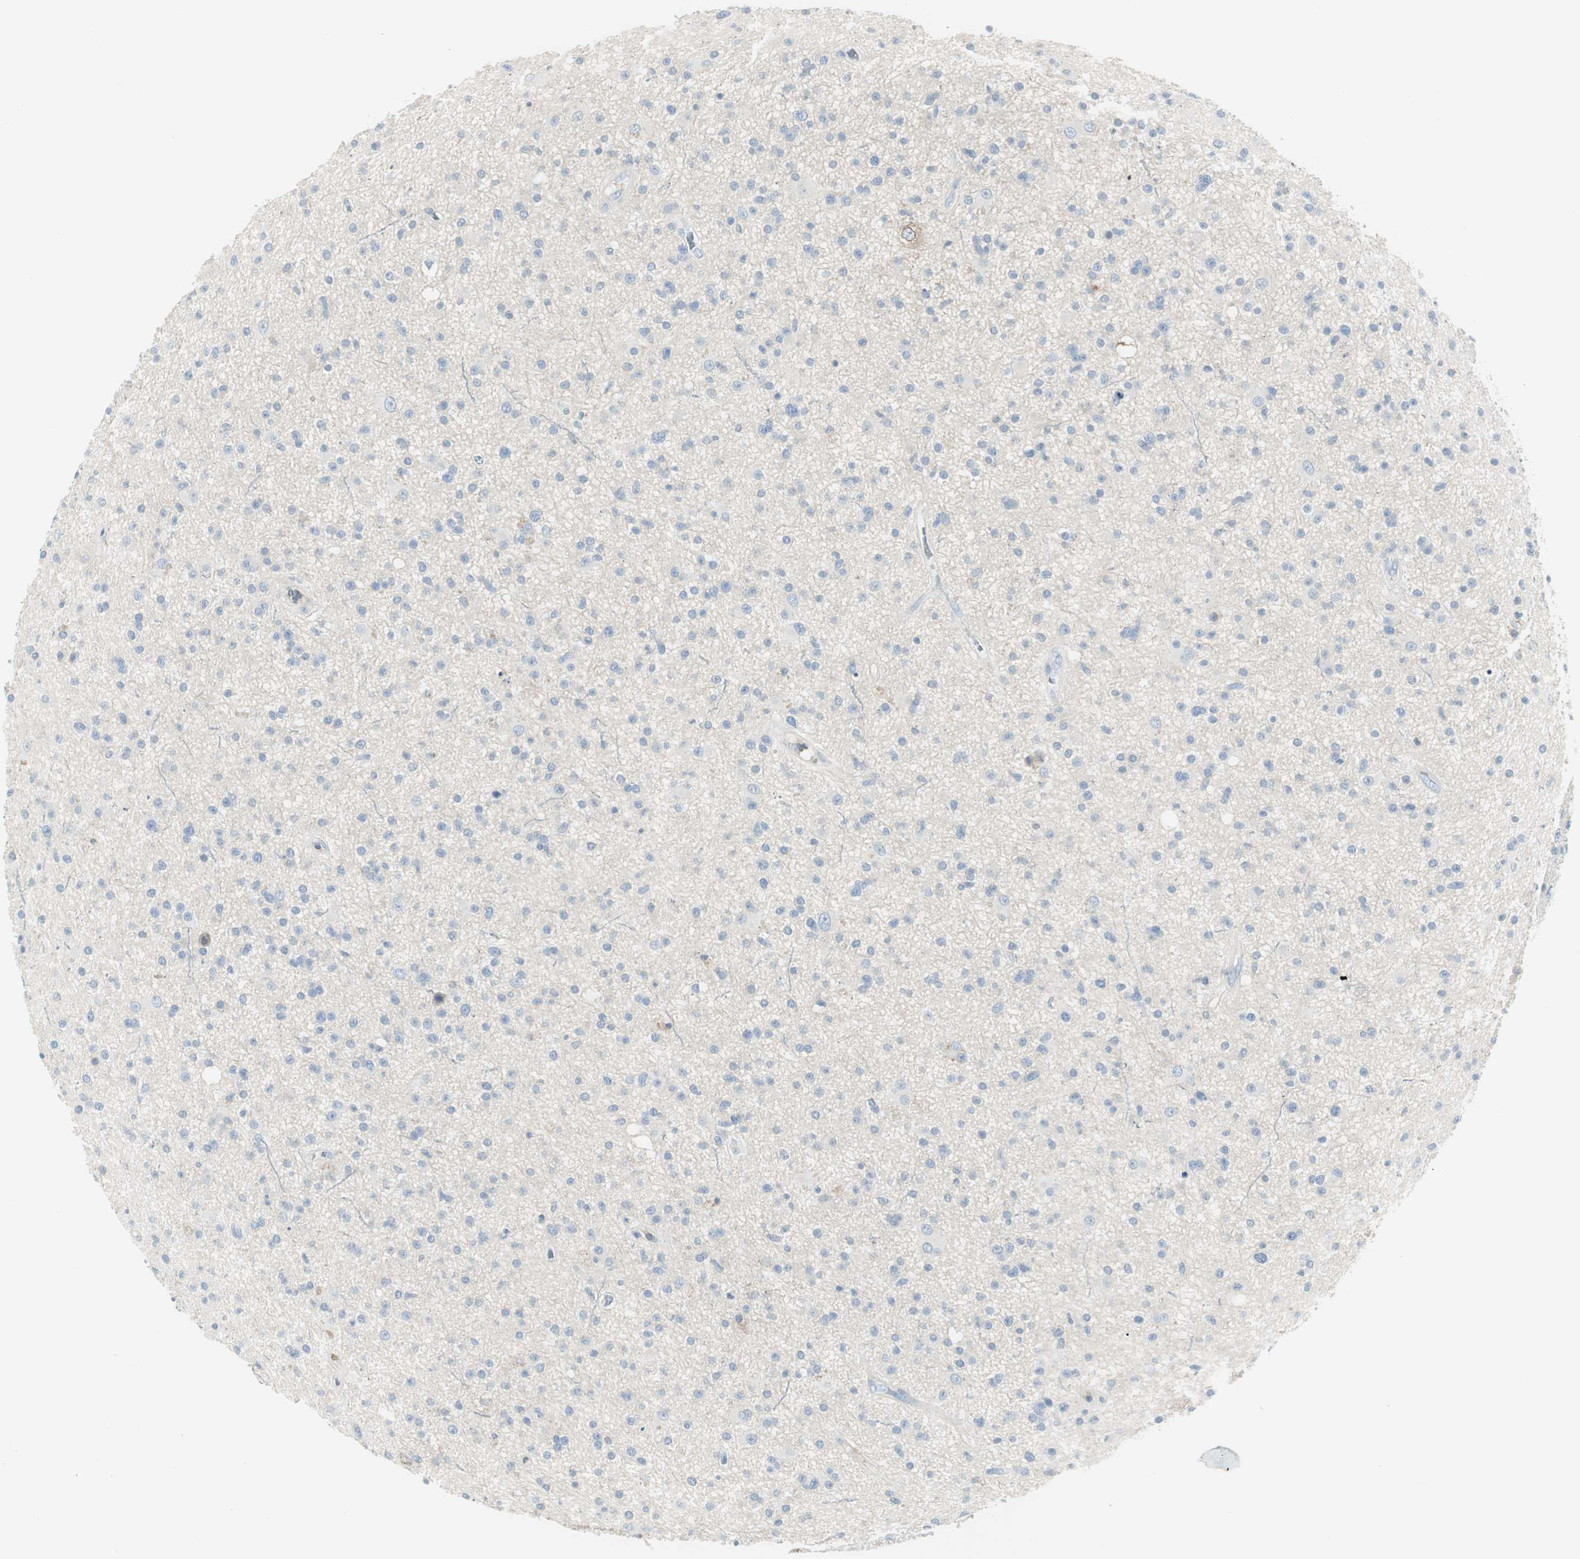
{"staining": {"intensity": "negative", "quantity": "none", "location": "none"}, "tissue": "glioma", "cell_type": "Tumor cells", "image_type": "cancer", "snomed": [{"axis": "morphology", "description": "Glioma, malignant, High grade"}, {"axis": "topography", "description": "Brain"}], "caption": "The immunohistochemistry (IHC) micrograph has no significant staining in tumor cells of high-grade glioma (malignant) tissue.", "gene": "CACNA2D1", "patient": {"sex": "male", "age": 33}}